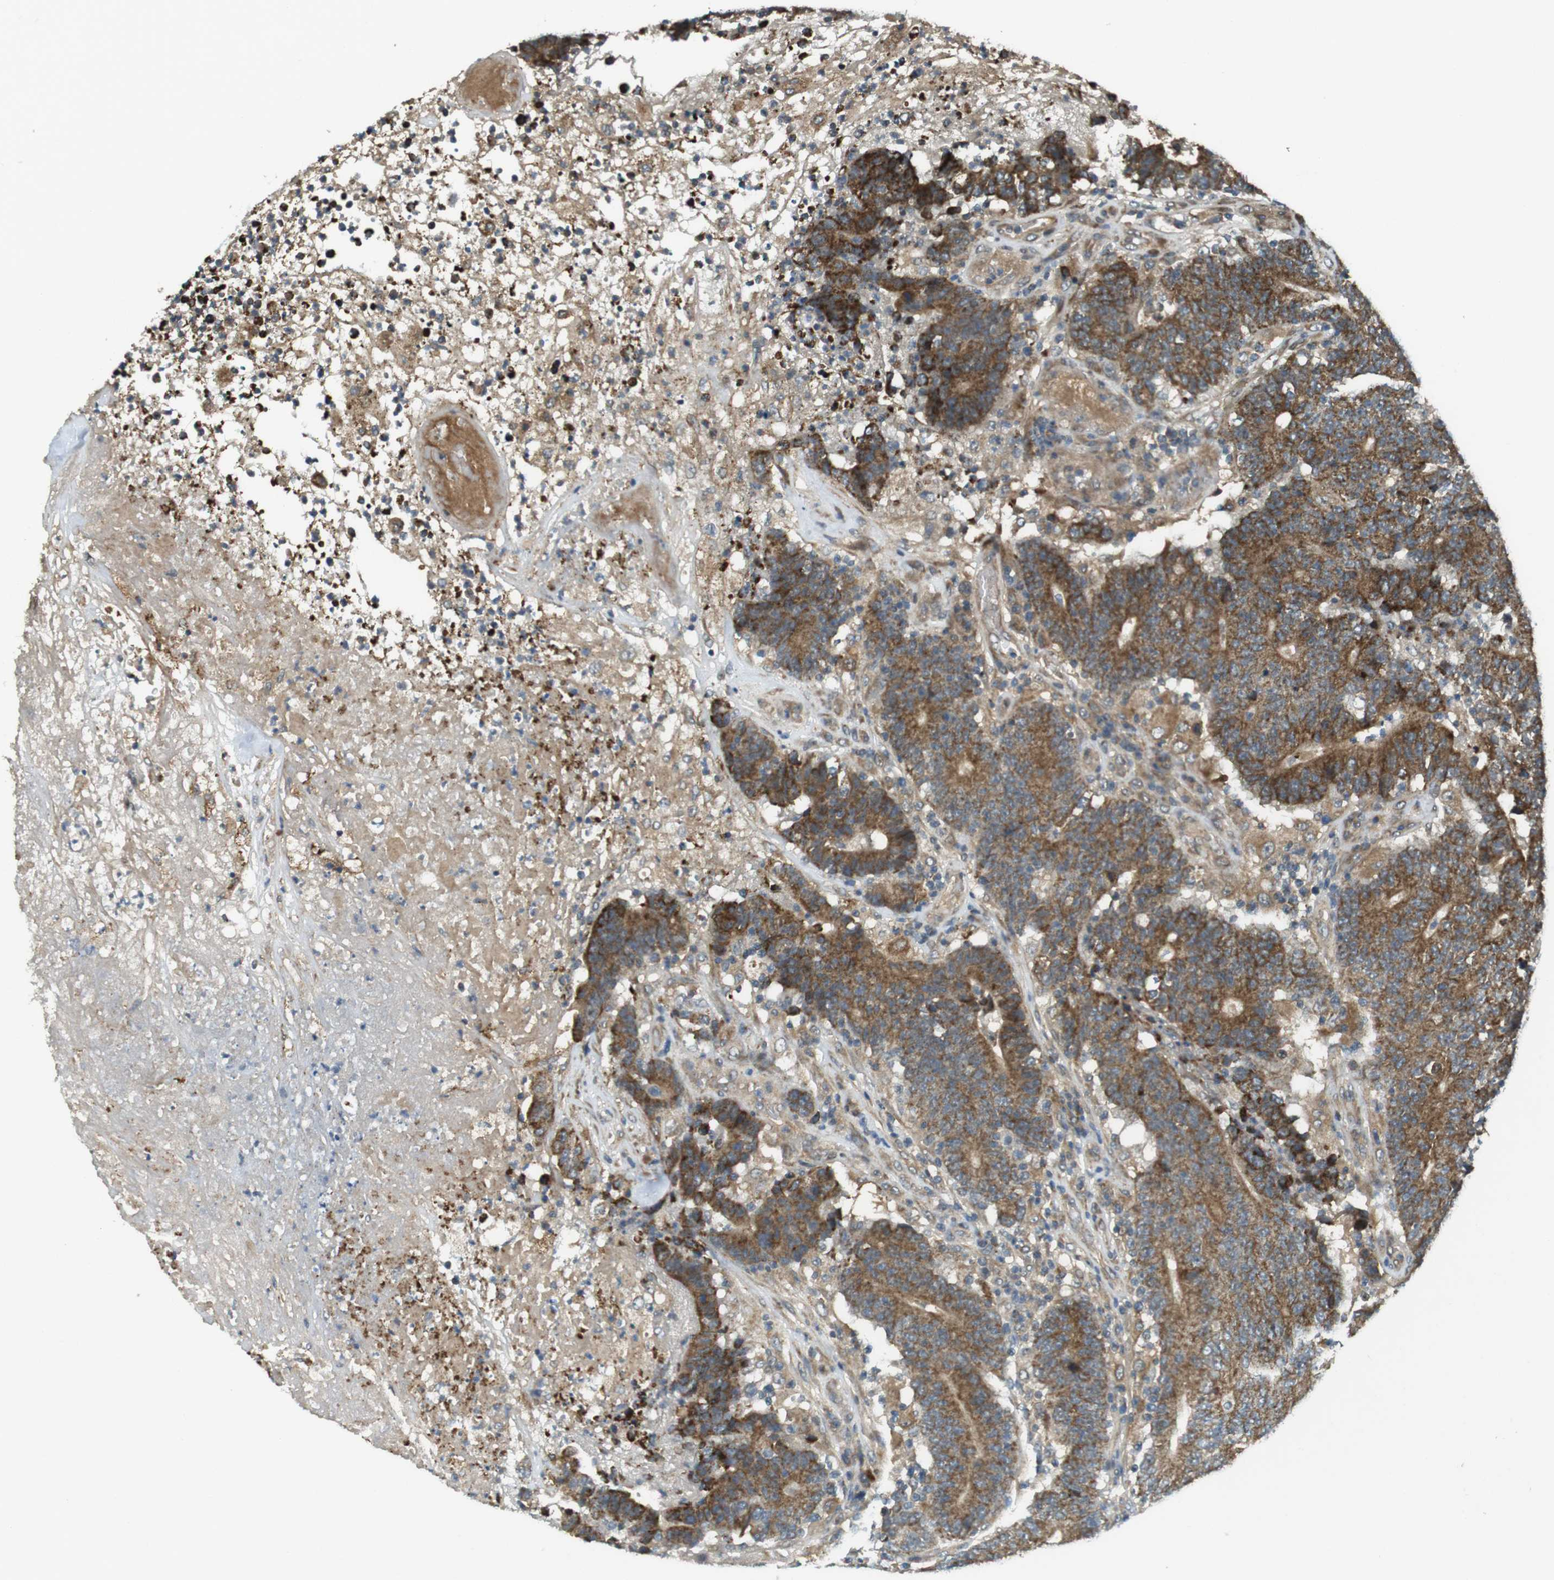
{"staining": {"intensity": "moderate", "quantity": ">75%", "location": "cytoplasmic/membranous"}, "tissue": "colorectal cancer", "cell_type": "Tumor cells", "image_type": "cancer", "snomed": [{"axis": "morphology", "description": "Normal tissue, NOS"}, {"axis": "morphology", "description": "Adenocarcinoma, NOS"}, {"axis": "topography", "description": "Colon"}], "caption": "Protein expression analysis of adenocarcinoma (colorectal) exhibits moderate cytoplasmic/membranous positivity in about >75% of tumor cells.", "gene": "IFFO2", "patient": {"sex": "female", "age": 75}}